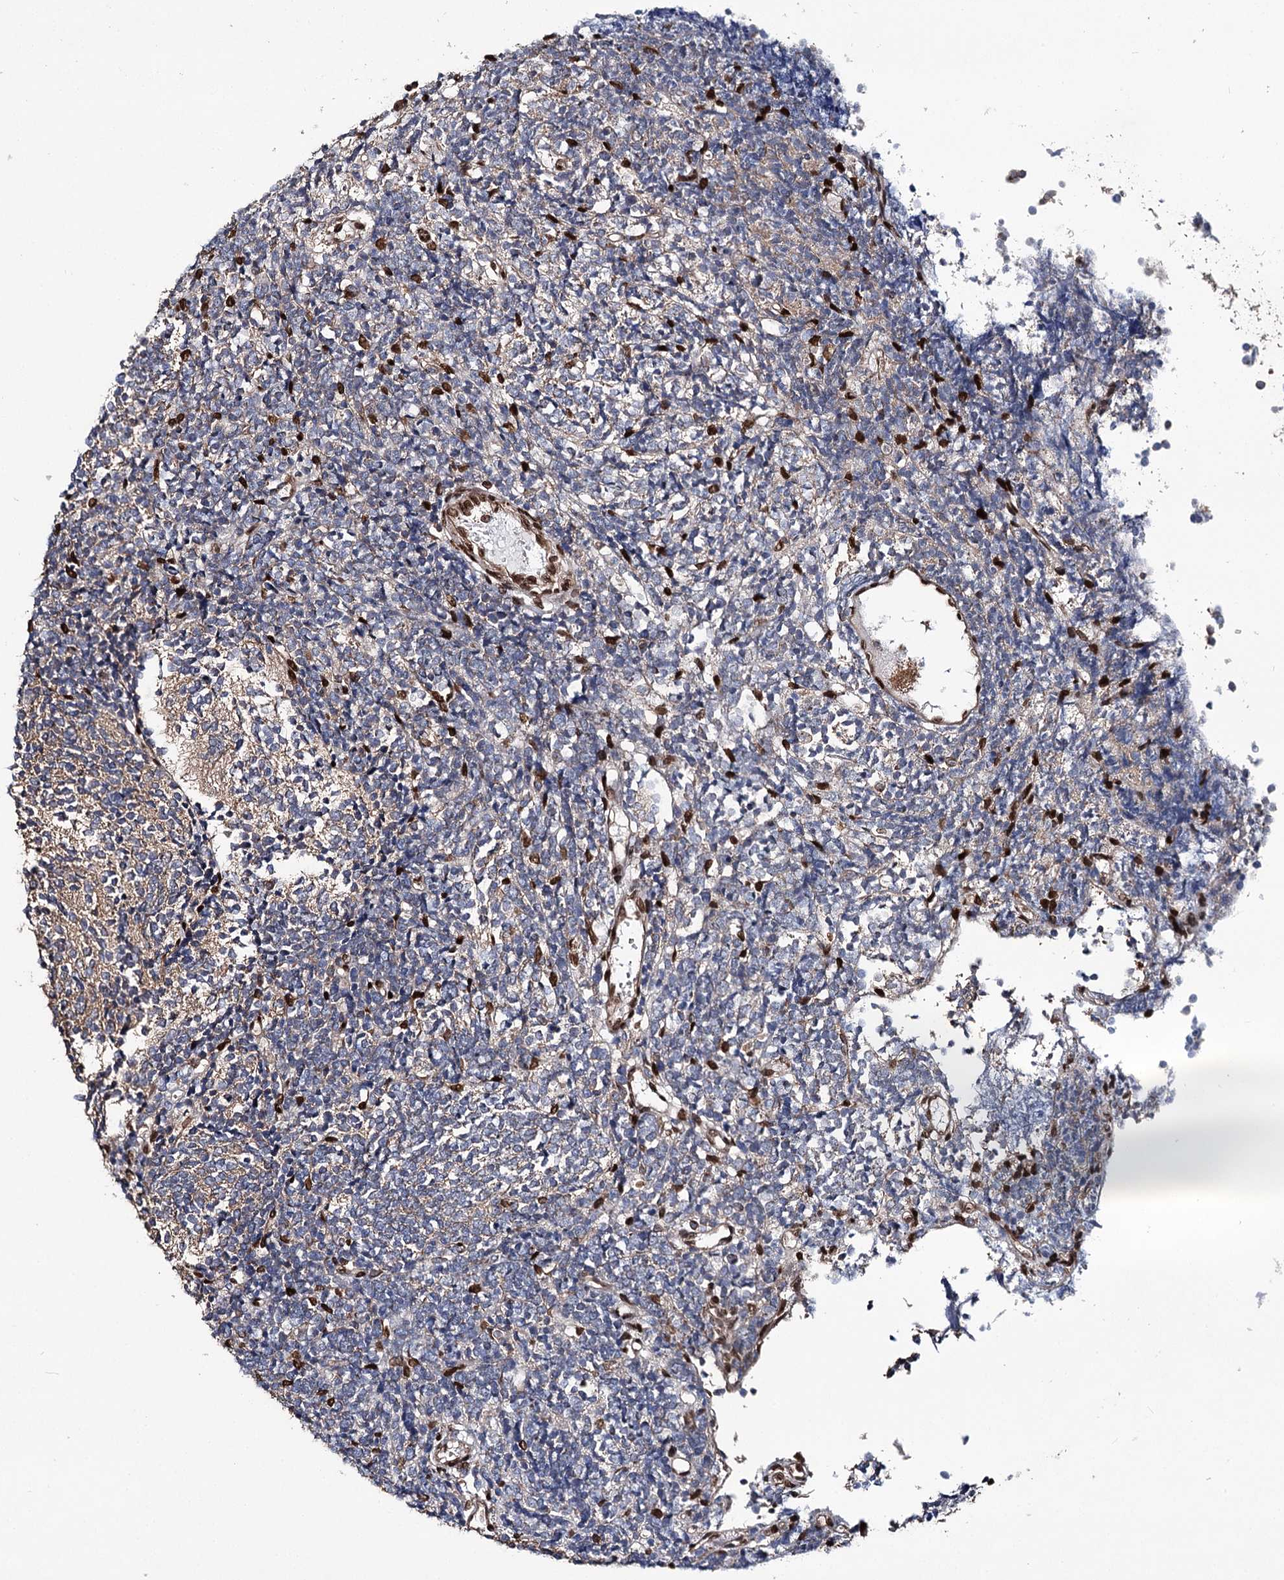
{"staining": {"intensity": "negative", "quantity": "none", "location": "none"}, "tissue": "glioma", "cell_type": "Tumor cells", "image_type": "cancer", "snomed": [{"axis": "morphology", "description": "Glioma, malignant, Low grade"}, {"axis": "topography", "description": "Brain"}], "caption": "Low-grade glioma (malignant) was stained to show a protein in brown. There is no significant expression in tumor cells. (Stains: DAB (3,3'-diaminobenzidine) immunohistochemistry (IHC) with hematoxylin counter stain, Microscopy: brightfield microscopy at high magnification).", "gene": "FGFR1OP2", "patient": {"sex": "female", "age": 1}}